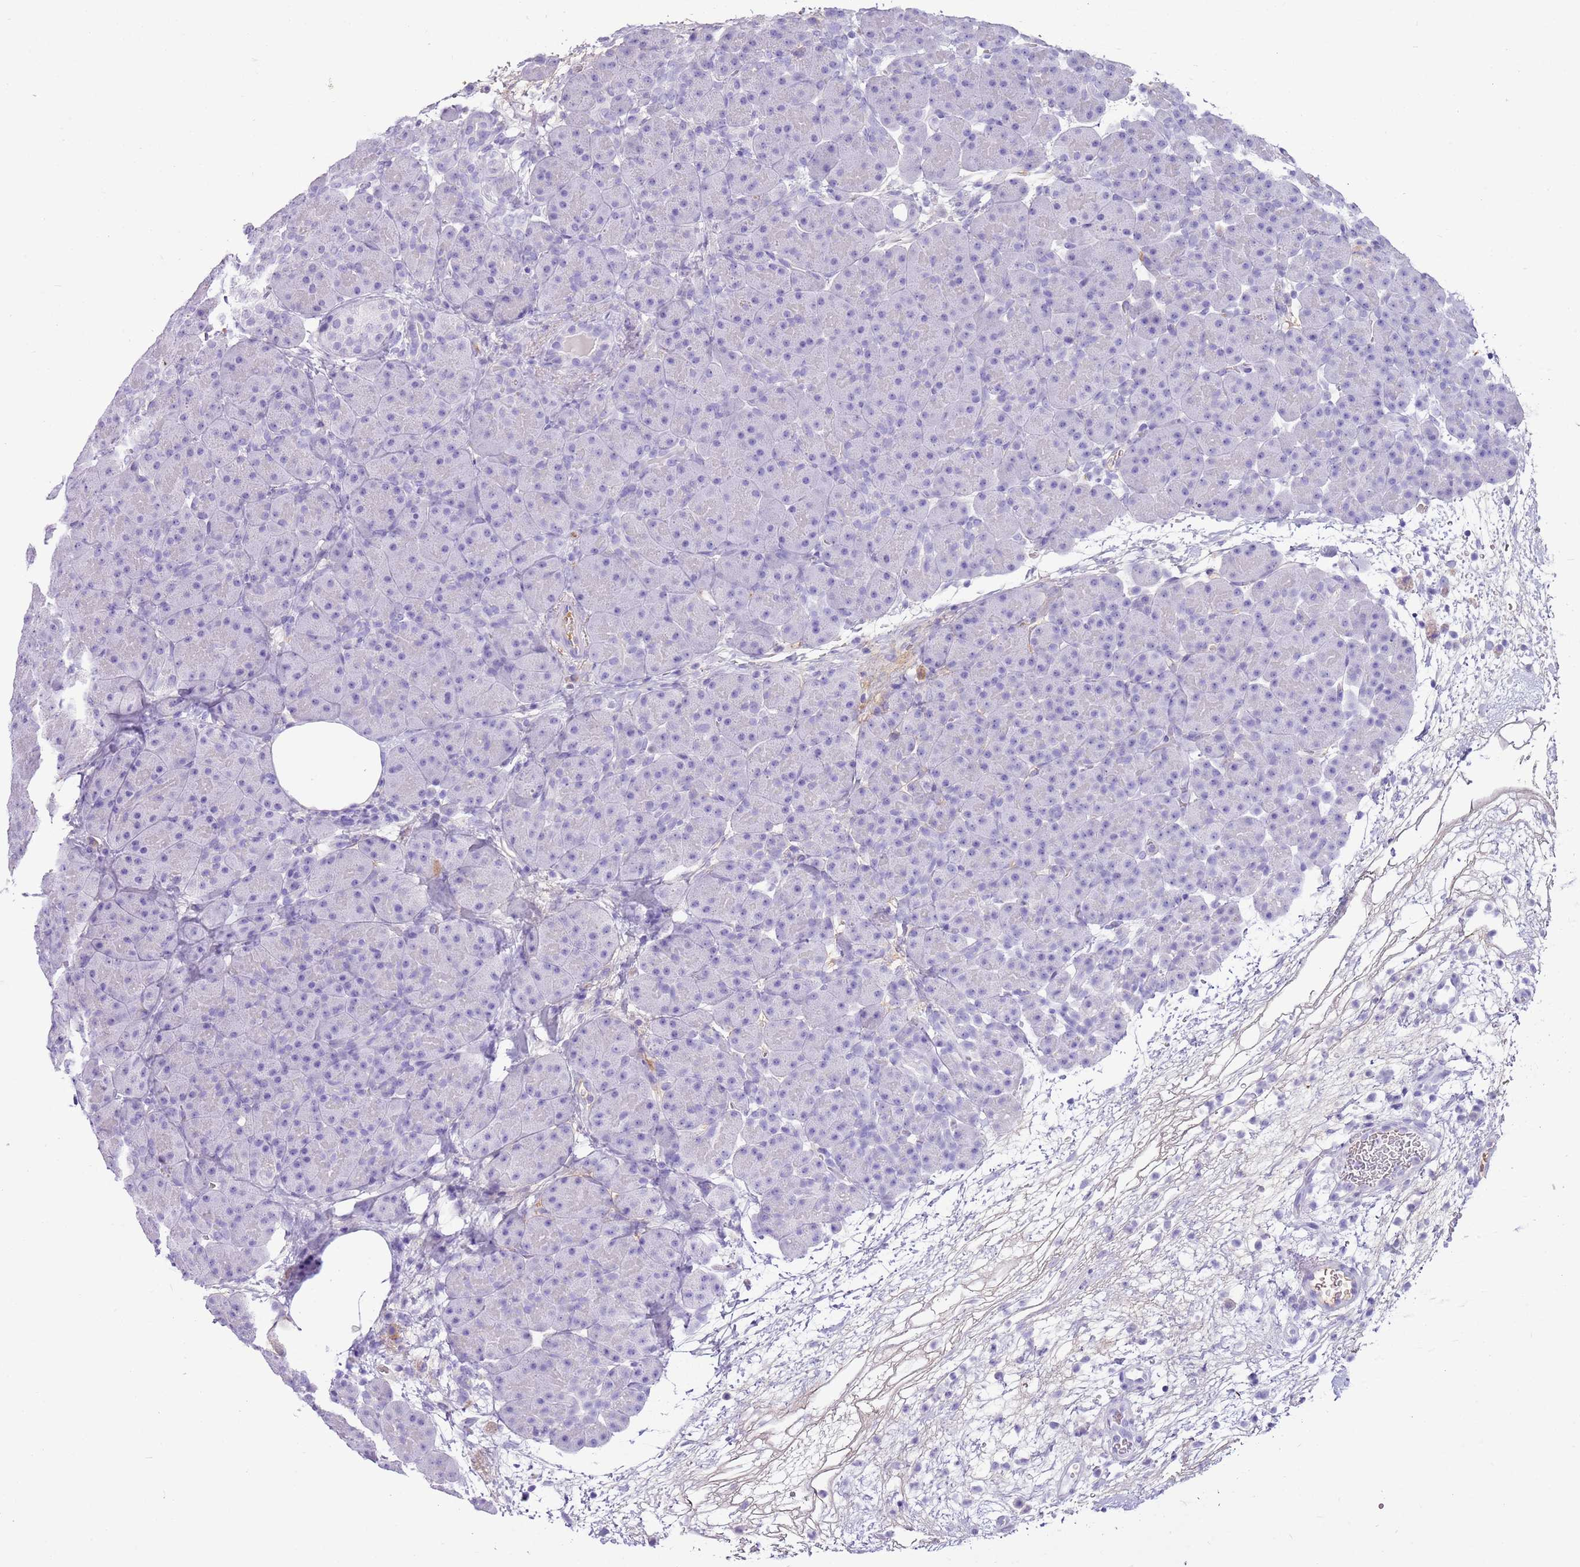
{"staining": {"intensity": "negative", "quantity": "none", "location": "none"}, "tissue": "pancreas", "cell_type": "Exocrine glandular cells", "image_type": "normal", "snomed": [{"axis": "morphology", "description": "Normal tissue, NOS"}, {"axis": "topography", "description": "Pancreas"}], "caption": "DAB immunohistochemical staining of unremarkable human pancreas reveals no significant expression in exocrine glandular cells. (Stains: DAB (3,3'-diaminobenzidine) immunohistochemistry (IHC) with hematoxylin counter stain, Microscopy: brightfield microscopy at high magnification).", "gene": "IGKV3", "patient": {"sex": "male", "age": 66}}